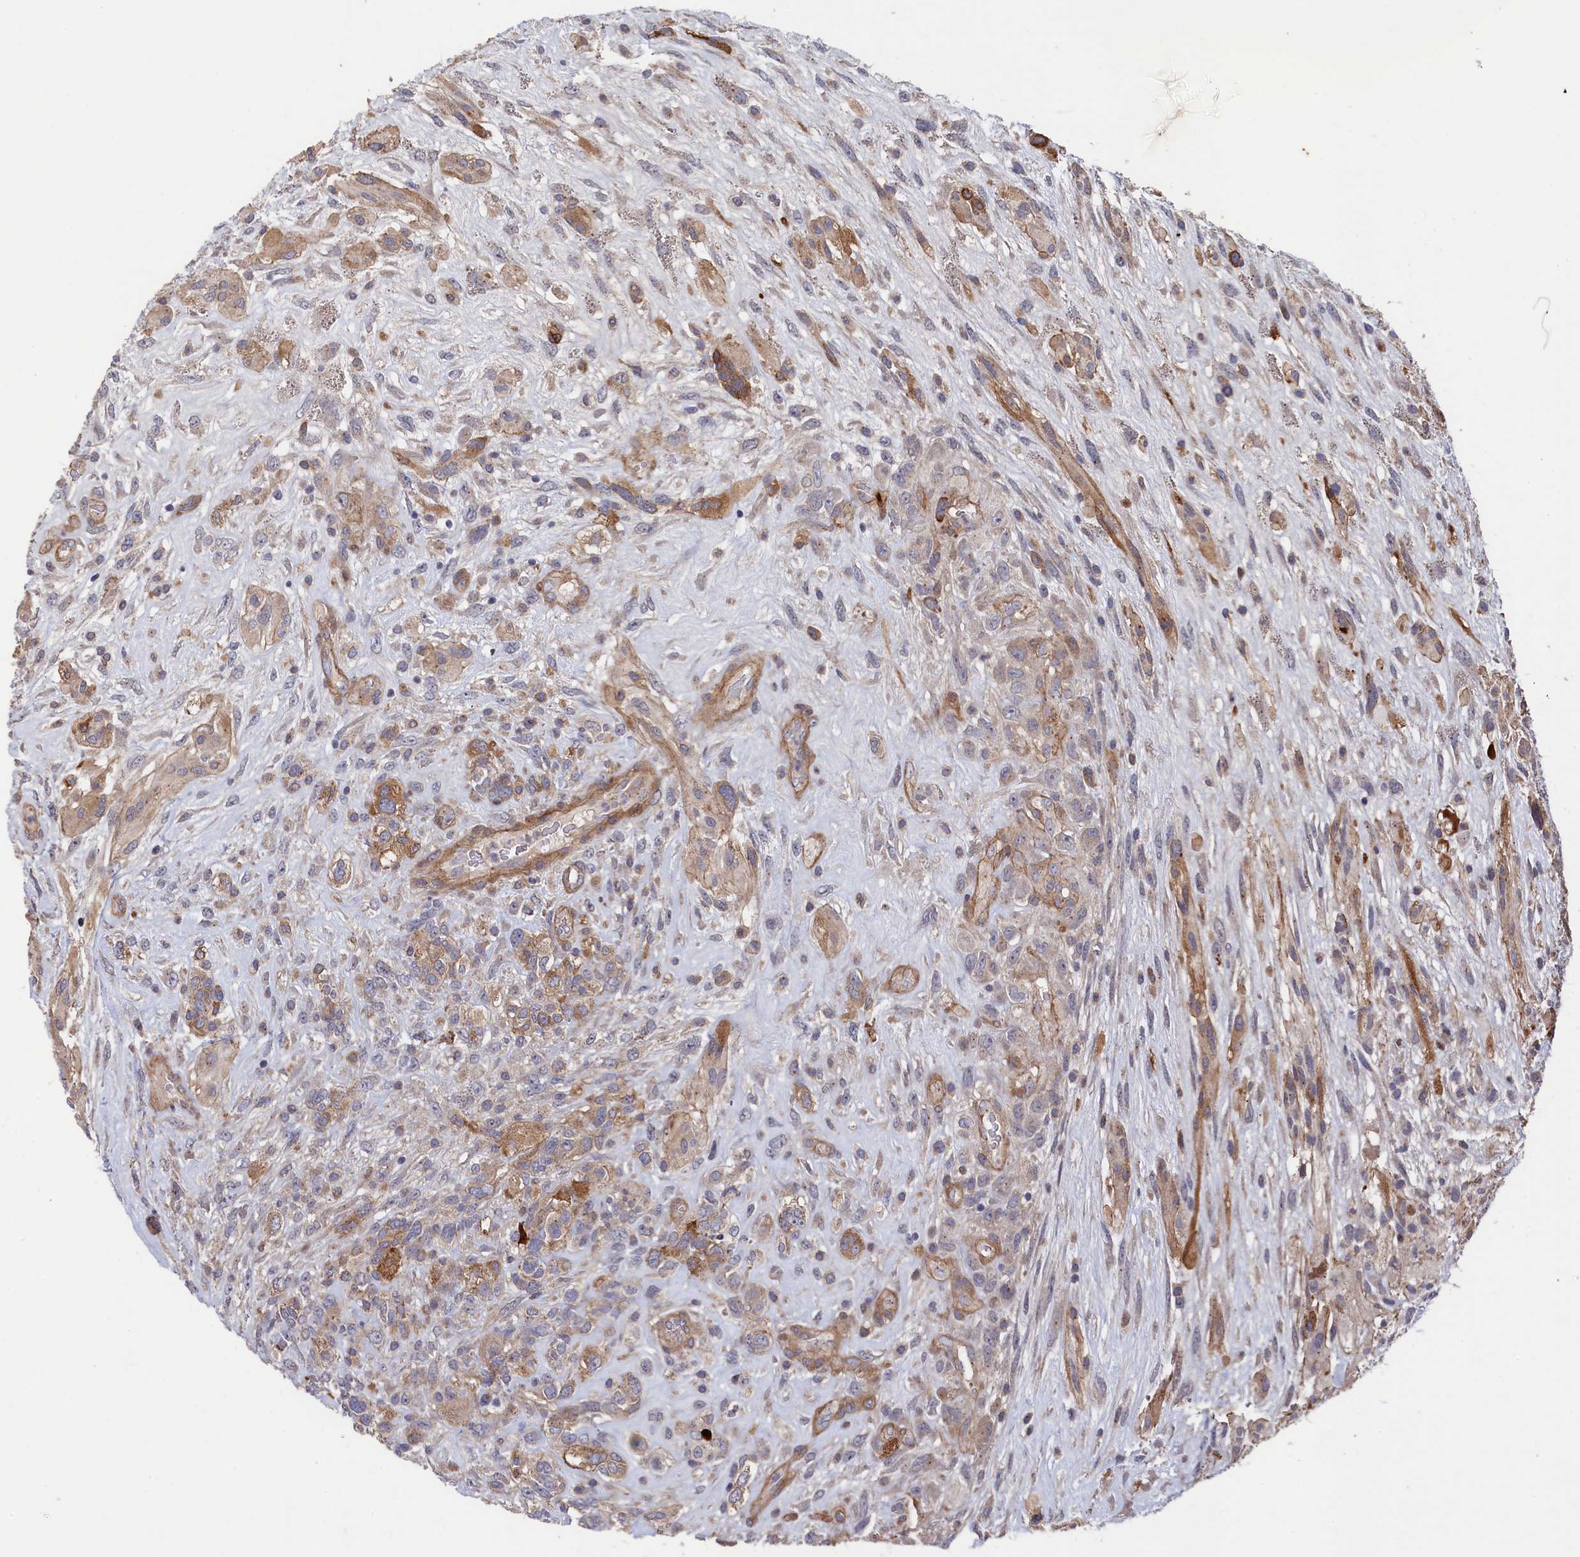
{"staining": {"intensity": "weak", "quantity": "<25%", "location": "cytoplasmic/membranous"}, "tissue": "glioma", "cell_type": "Tumor cells", "image_type": "cancer", "snomed": [{"axis": "morphology", "description": "Glioma, malignant, High grade"}, {"axis": "topography", "description": "Brain"}], "caption": "DAB (3,3'-diaminobenzidine) immunohistochemical staining of human malignant glioma (high-grade) exhibits no significant expression in tumor cells.", "gene": "ZNF891", "patient": {"sex": "male", "age": 61}}